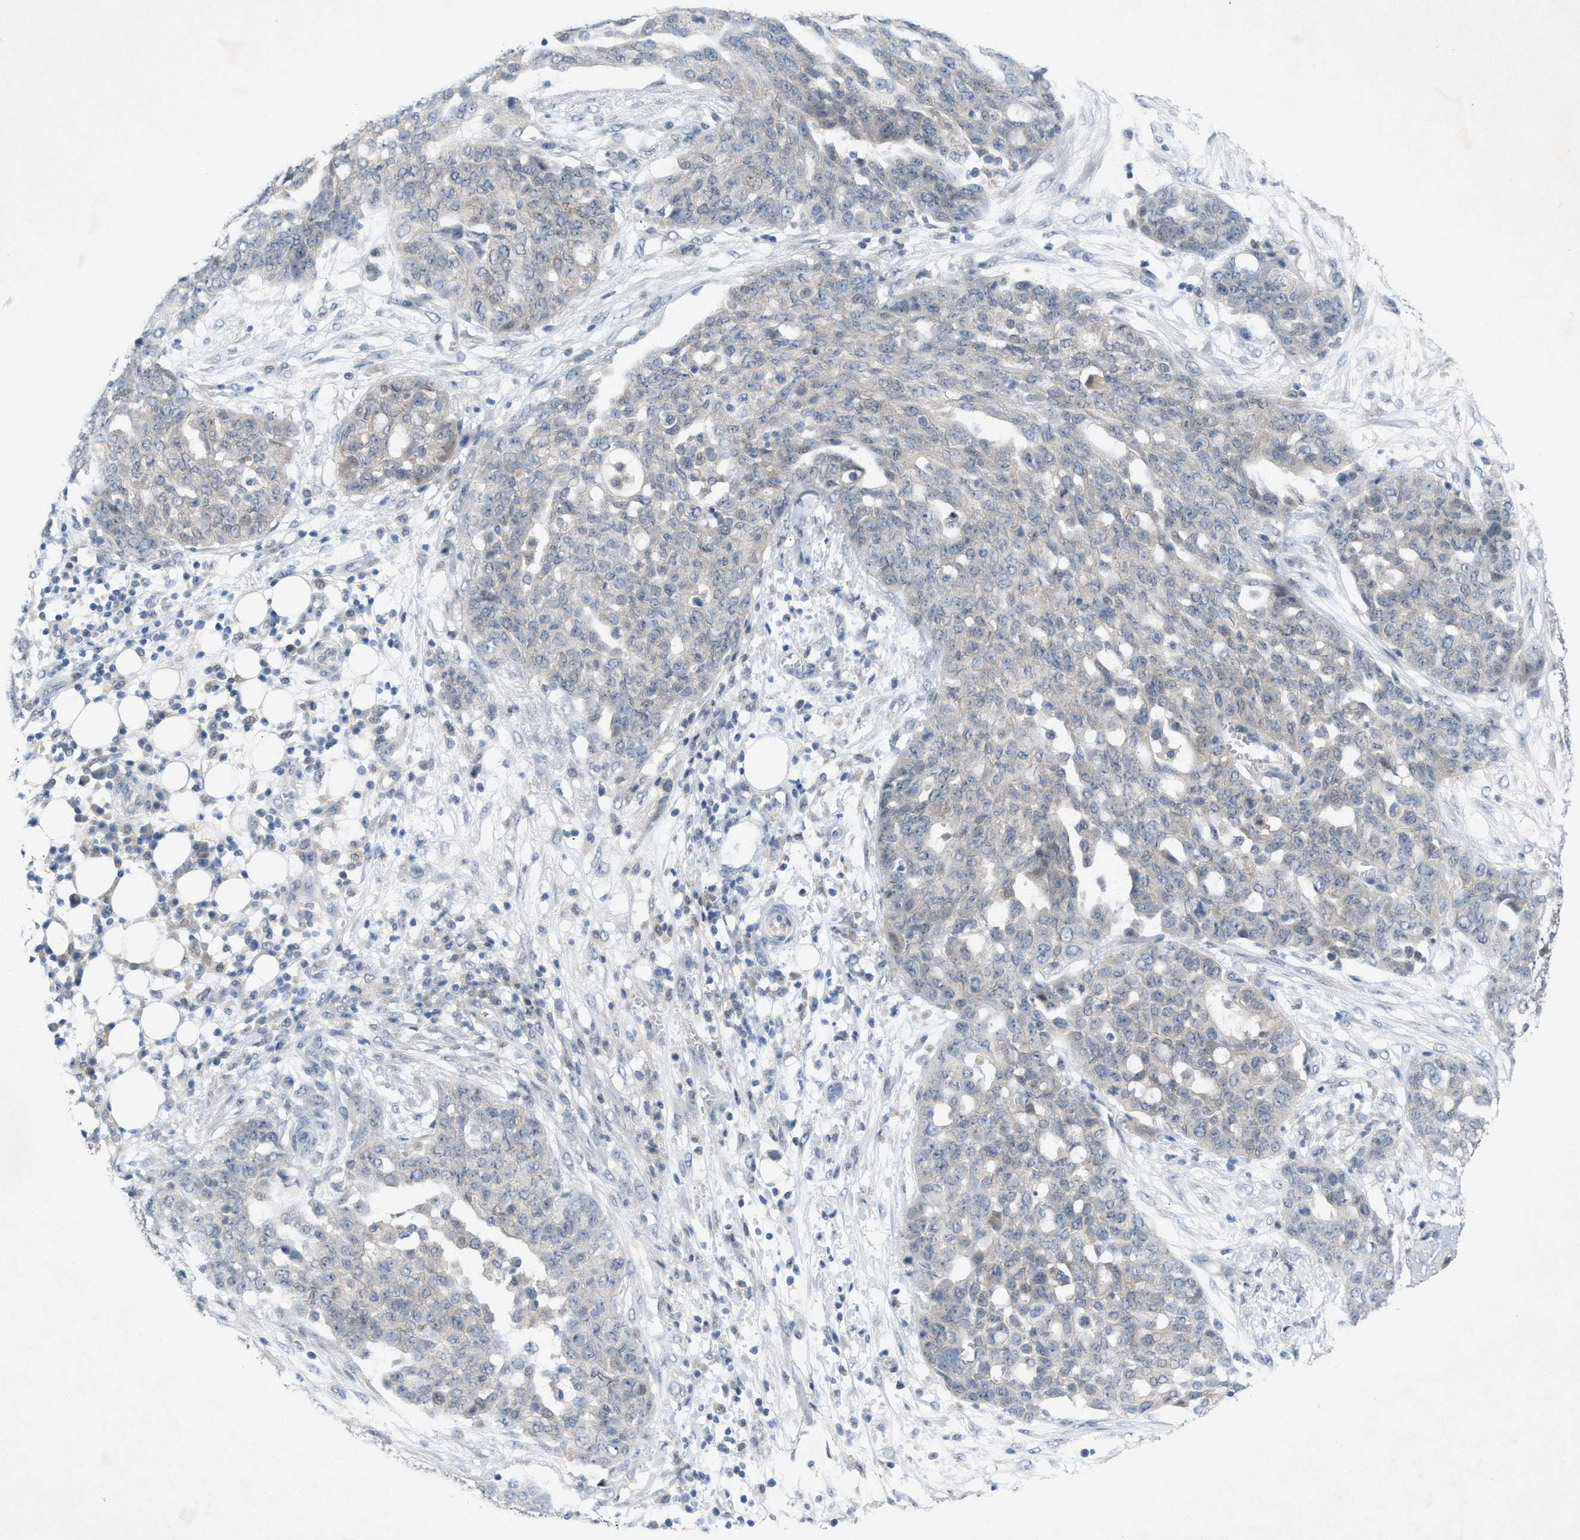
{"staining": {"intensity": "weak", "quantity": "<25%", "location": "cytoplasmic/membranous"}, "tissue": "ovarian cancer", "cell_type": "Tumor cells", "image_type": "cancer", "snomed": [{"axis": "morphology", "description": "Cystadenocarcinoma, serous, NOS"}, {"axis": "topography", "description": "Soft tissue"}, {"axis": "topography", "description": "Ovary"}], "caption": "High power microscopy micrograph of an IHC photomicrograph of serous cystadenocarcinoma (ovarian), revealing no significant positivity in tumor cells.", "gene": "WIPI2", "patient": {"sex": "female", "age": 57}}